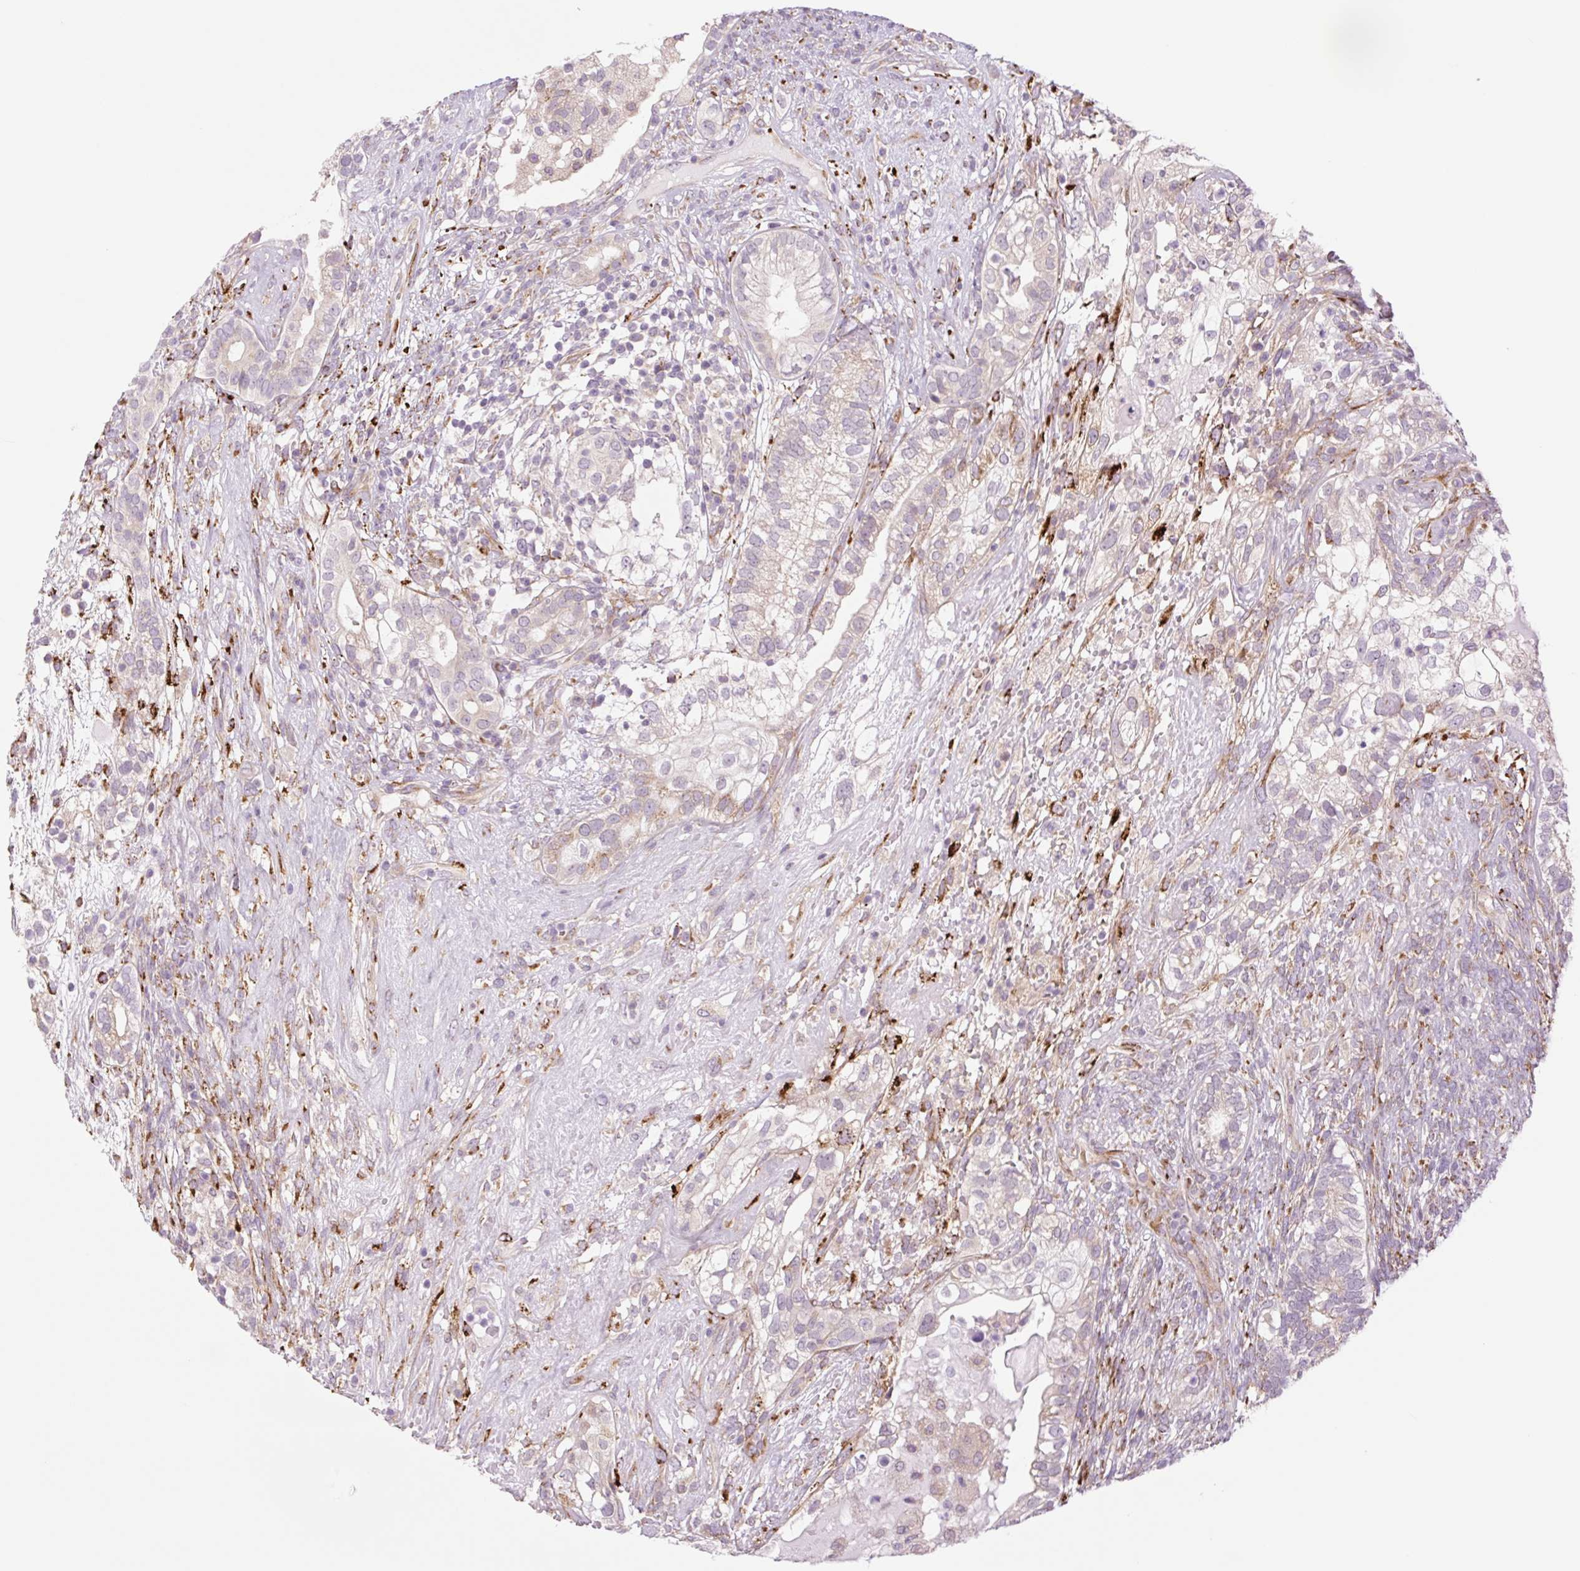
{"staining": {"intensity": "negative", "quantity": "none", "location": "none"}, "tissue": "testis cancer", "cell_type": "Tumor cells", "image_type": "cancer", "snomed": [{"axis": "morphology", "description": "Seminoma, NOS"}, {"axis": "morphology", "description": "Carcinoma, Embryonal, NOS"}, {"axis": "topography", "description": "Testis"}], "caption": "This image is of testis cancer stained with IHC to label a protein in brown with the nuclei are counter-stained blue. There is no expression in tumor cells.", "gene": "COL5A1", "patient": {"sex": "male", "age": 41}}